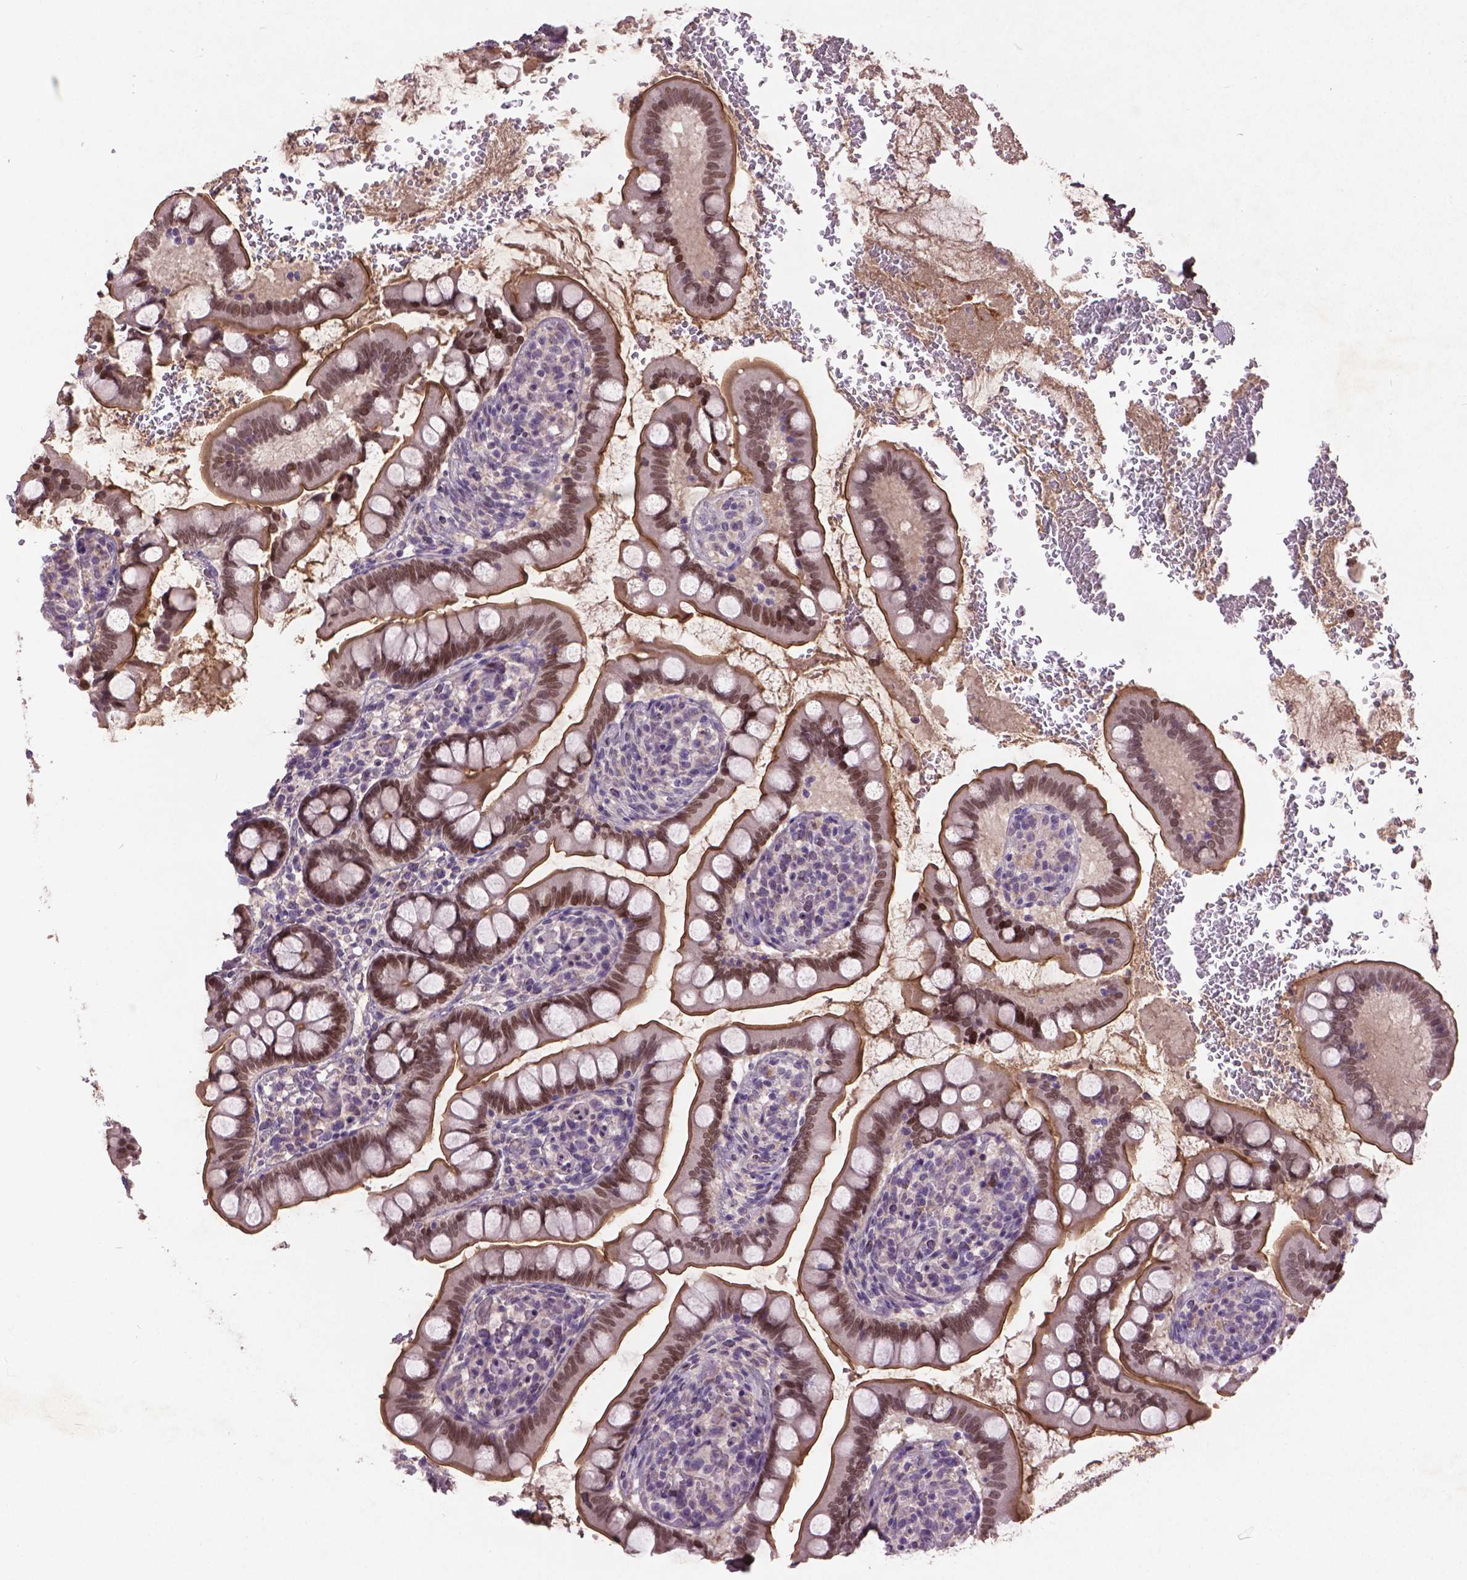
{"staining": {"intensity": "moderate", "quantity": "25%-75%", "location": "nuclear"}, "tissue": "small intestine", "cell_type": "Glandular cells", "image_type": "normal", "snomed": [{"axis": "morphology", "description": "Normal tissue, NOS"}, {"axis": "topography", "description": "Small intestine"}], "caption": "This micrograph demonstrates unremarkable small intestine stained with immunohistochemistry to label a protein in brown. The nuclear of glandular cells show moderate positivity for the protein. Nuclei are counter-stained blue.", "gene": "SOX17", "patient": {"sex": "female", "age": 56}}